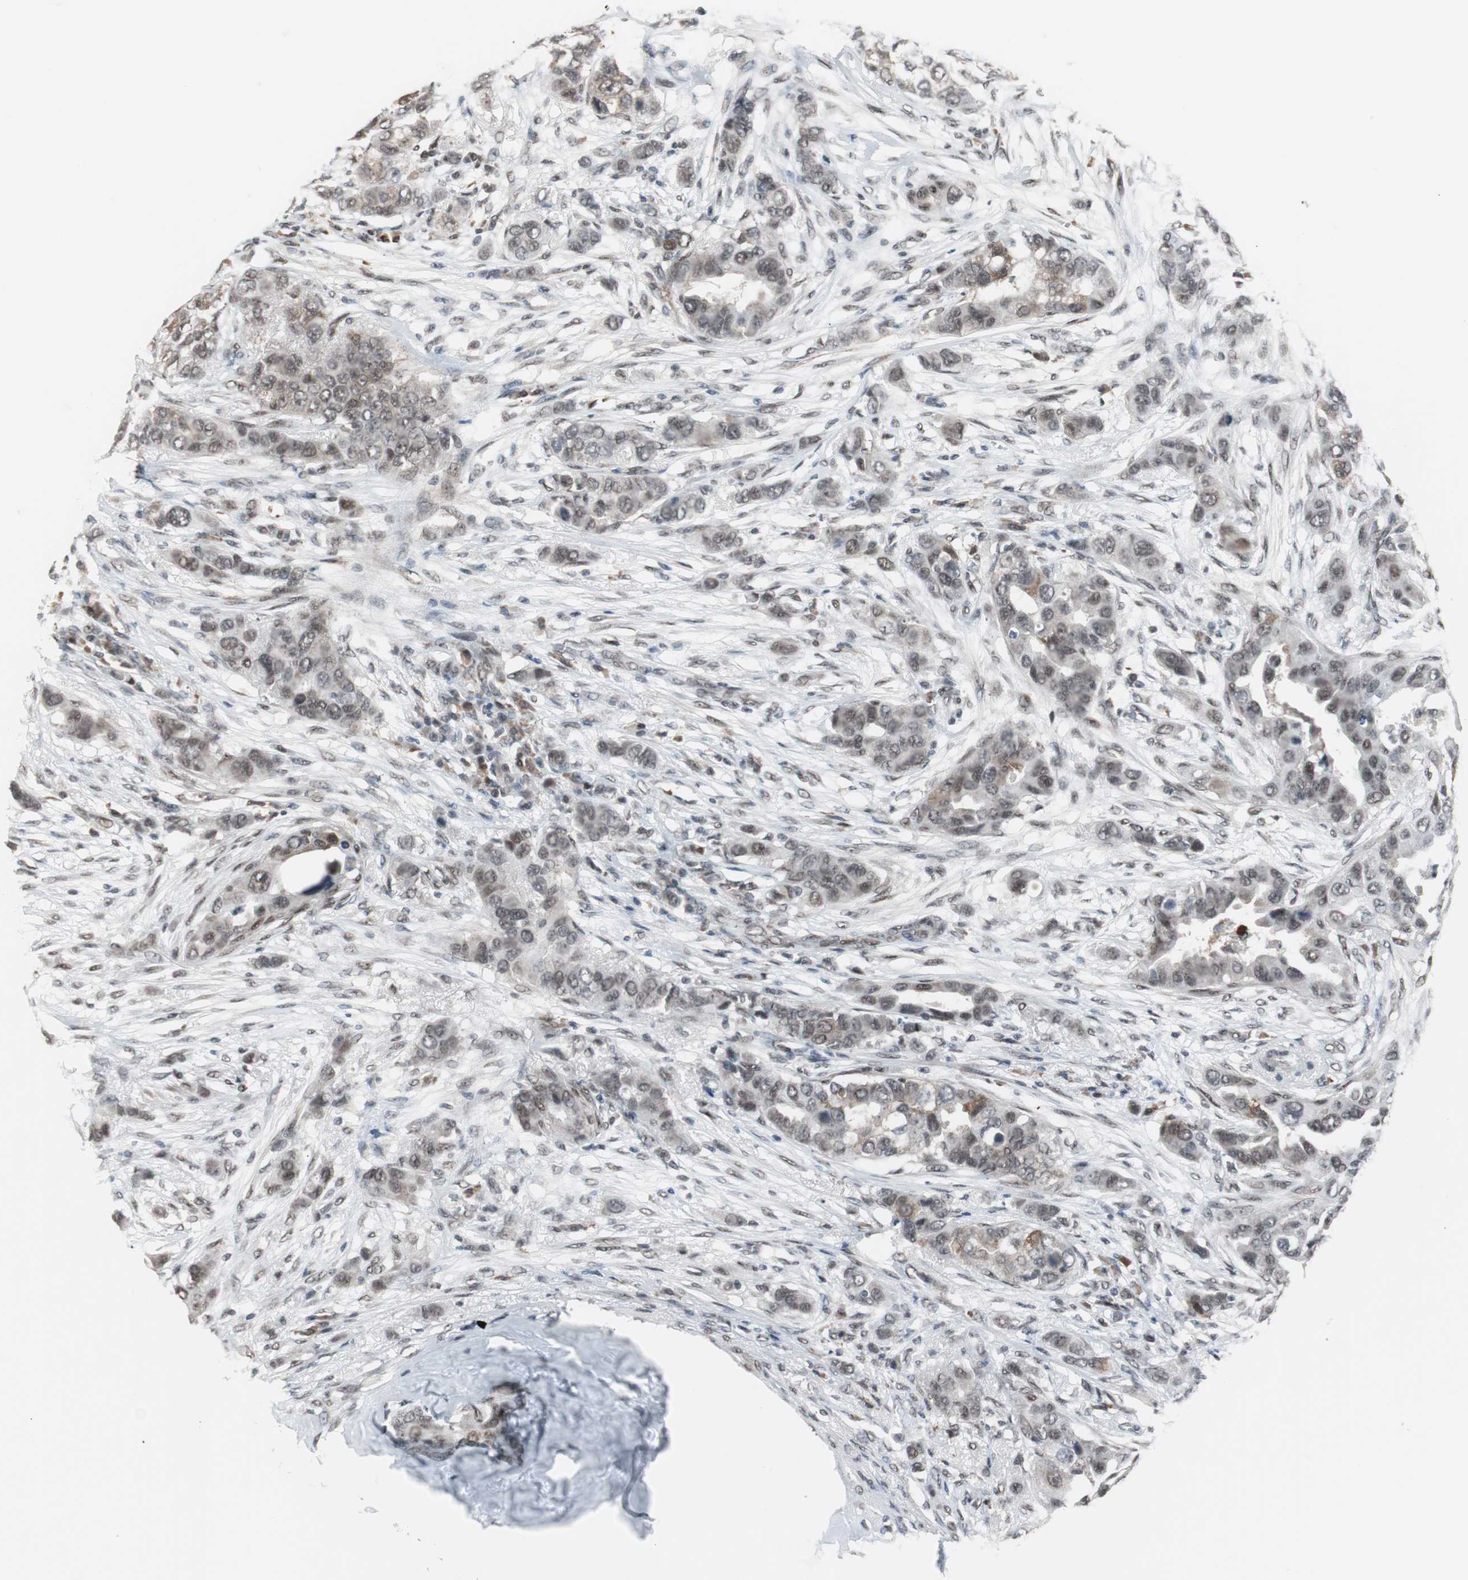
{"staining": {"intensity": "moderate", "quantity": ">75%", "location": "nuclear"}, "tissue": "breast cancer", "cell_type": "Tumor cells", "image_type": "cancer", "snomed": [{"axis": "morphology", "description": "Duct carcinoma"}, {"axis": "topography", "description": "Breast"}], "caption": "Protein analysis of invasive ductal carcinoma (breast) tissue exhibits moderate nuclear staining in about >75% of tumor cells.", "gene": "TAF7", "patient": {"sex": "female", "age": 50}}